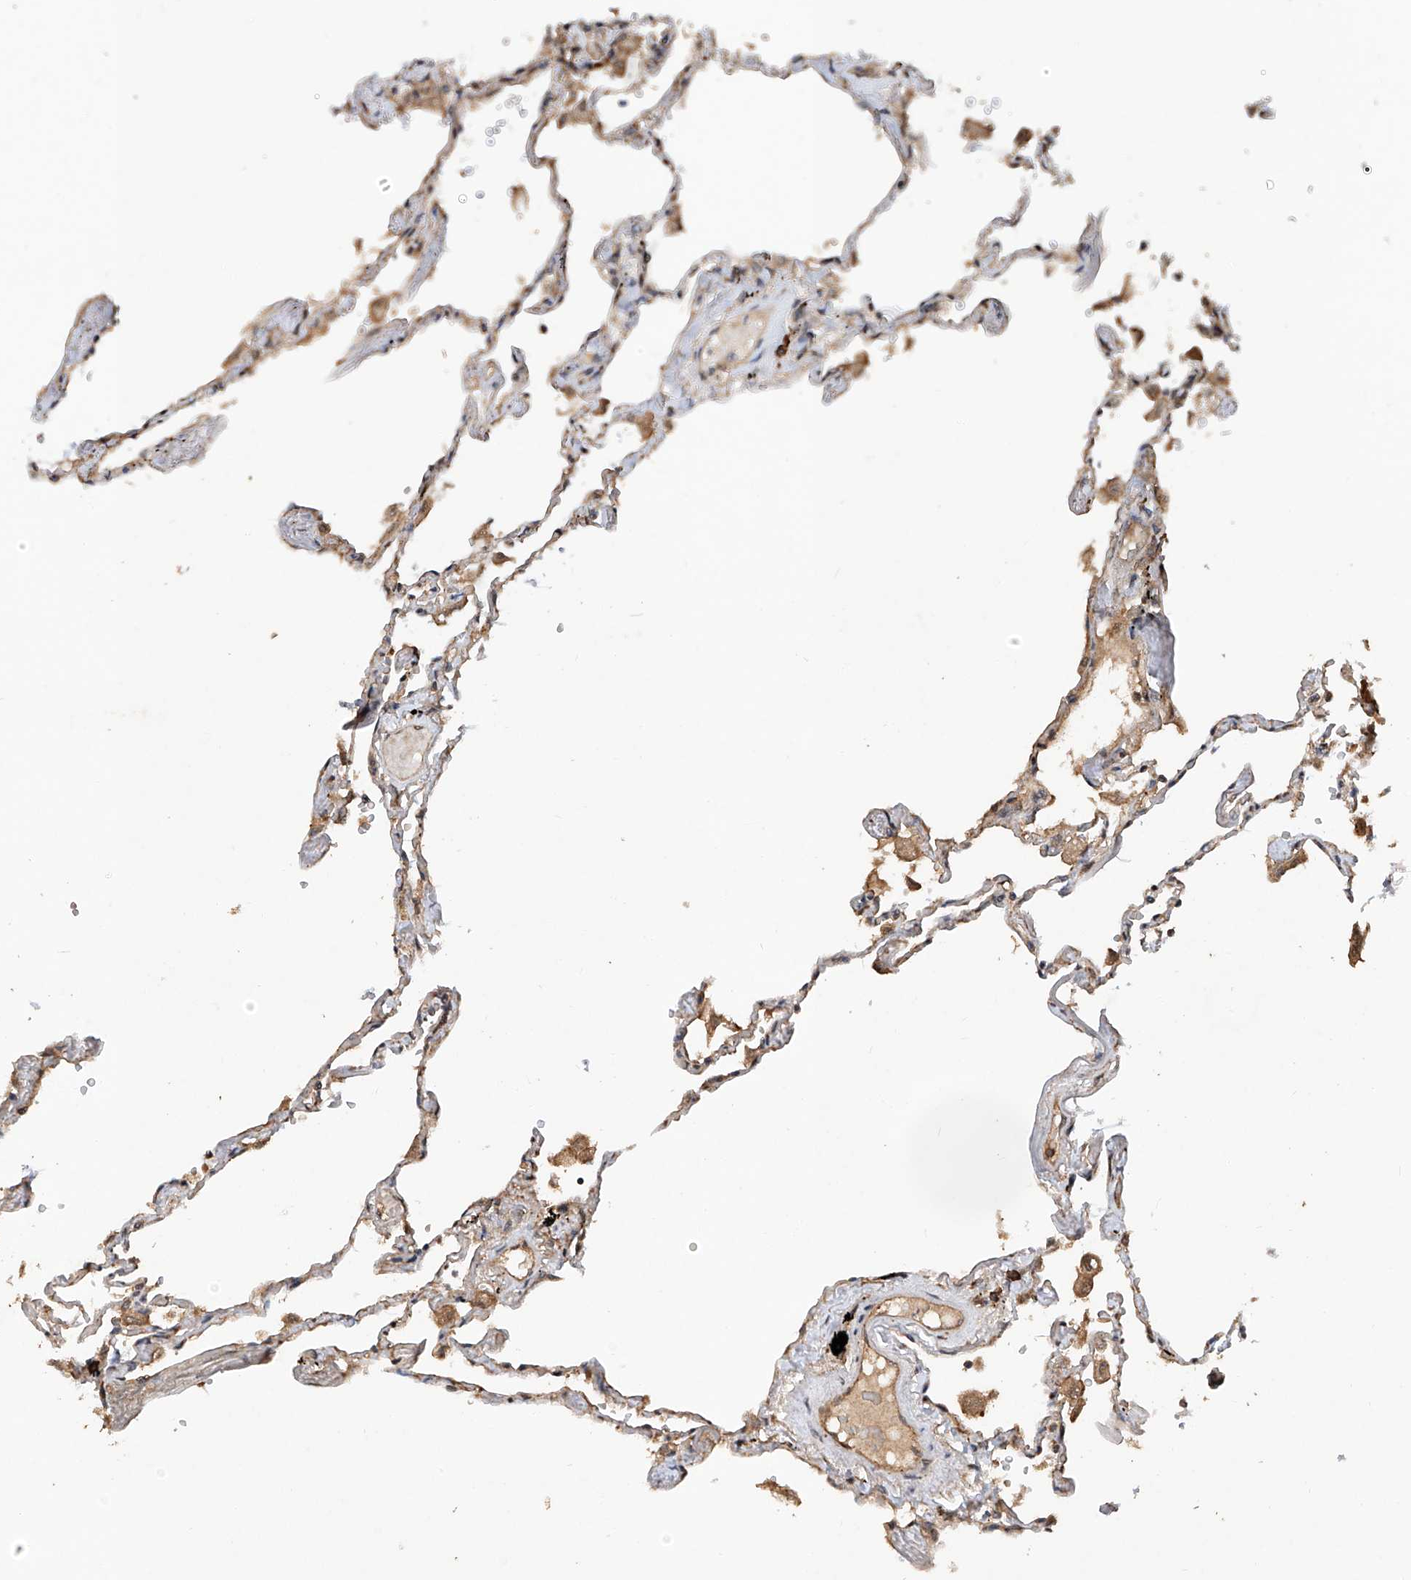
{"staining": {"intensity": "weak", "quantity": ">75%", "location": "cytoplasmic/membranous"}, "tissue": "lung", "cell_type": "Alveolar cells", "image_type": "normal", "snomed": [{"axis": "morphology", "description": "Normal tissue, NOS"}, {"axis": "topography", "description": "Lung"}], "caption": "Immunohistochemical staining of normal human lung shows weak cytoplasmic/membranous protein staining in about >75% of alveolar cells.", "gene": "RILPL2", "patient": {"sex": "female", "age": 67}}